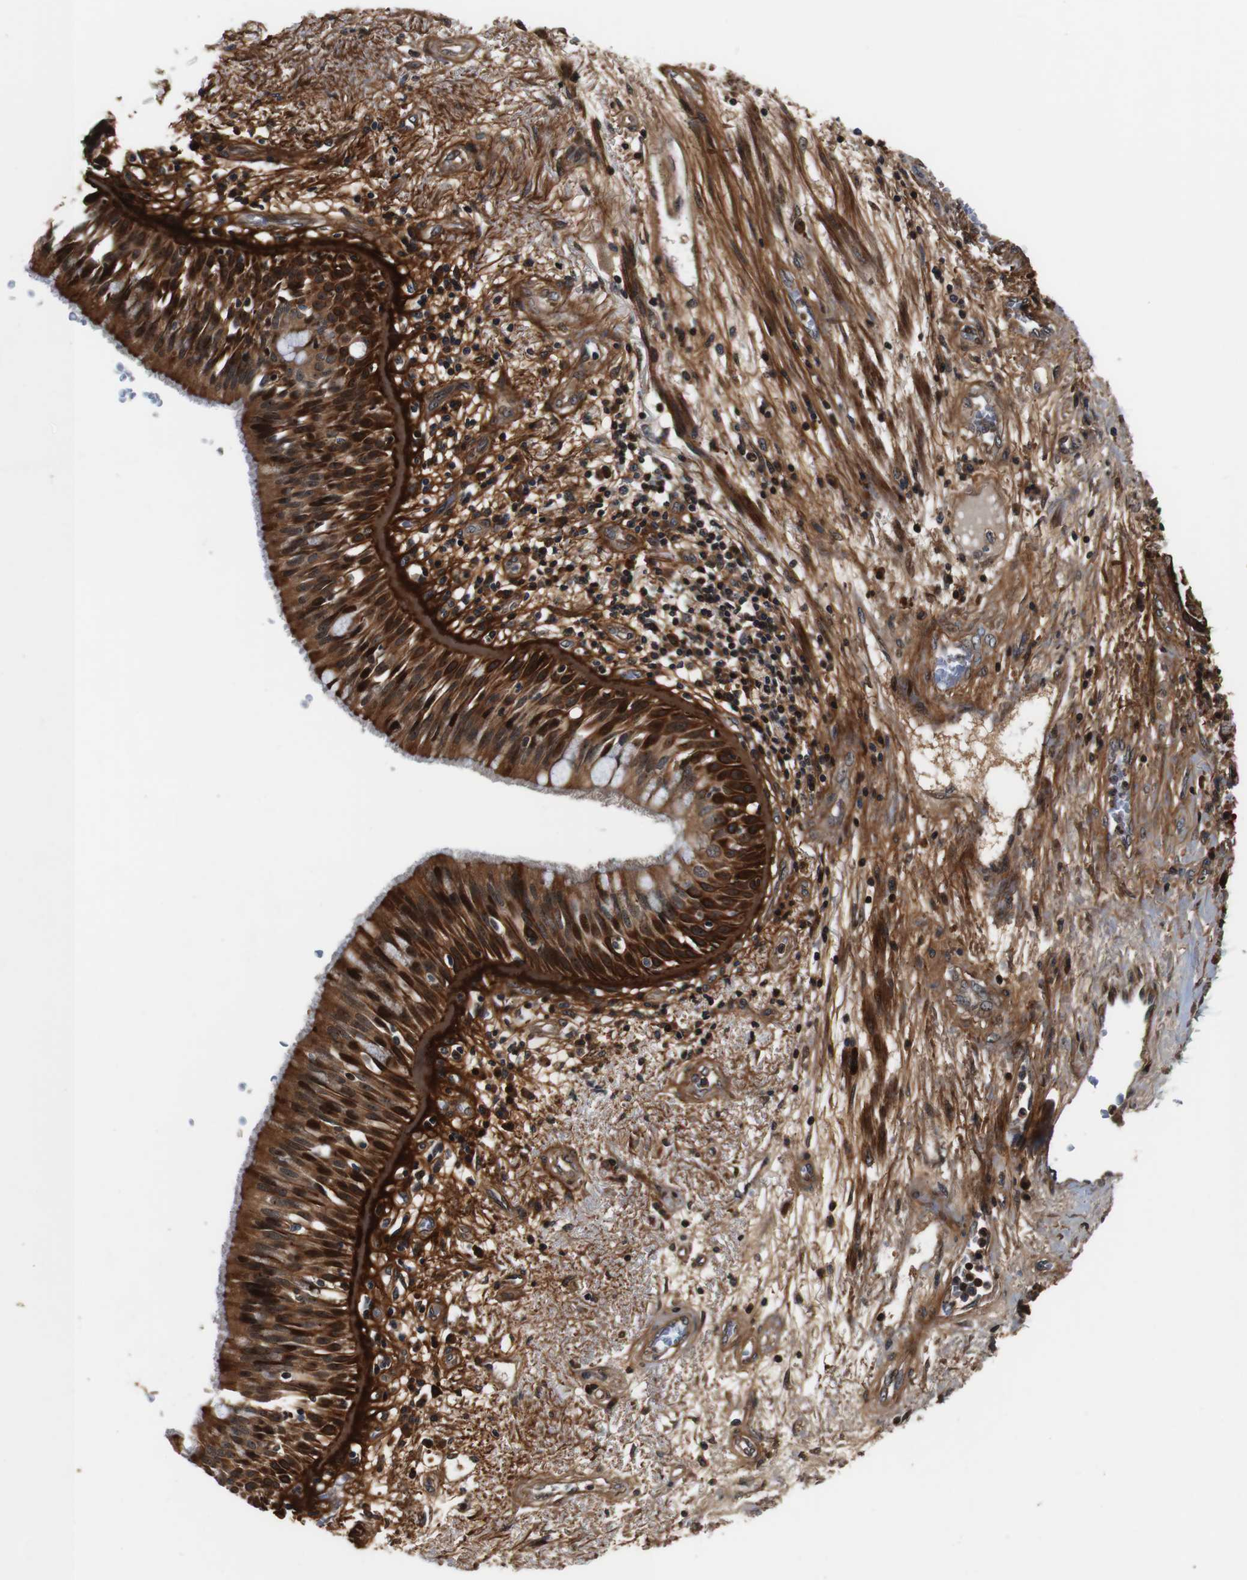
{"staining": {"intensity": "strong", "quantity": ">75%", "location": "cytoplasmic/membranous,nuclear"}, "tissue": "bronchus", "cell_type": "Respiratory epithelial cells", "image_type": "normal", "snomed": [{"axis": "morphology", "description": "Normal tissue, NOS"}, {"axis": "morphology", "description": "Adenocarcinoma, NOS"}, {"axis": "morphology", "description": "Adenocarcinoma, metastatic, NOS"}, {"axis": "topography", "description": "Lymph node"}, {"axis": "topography", "description": "Bronchus"}, {"axis": "topography", "description": "Lung"}], "caption": "This image displays benign bronchus stained with IHC to label a protein in brown. The cytoplasmic/membranous,nuclear of respiratory epithelial cells show strong positivity for the protein. Nuclei are counter-stained blue.", "gene": "LRP4", "patient": {"sex": "female", "age": 54}}